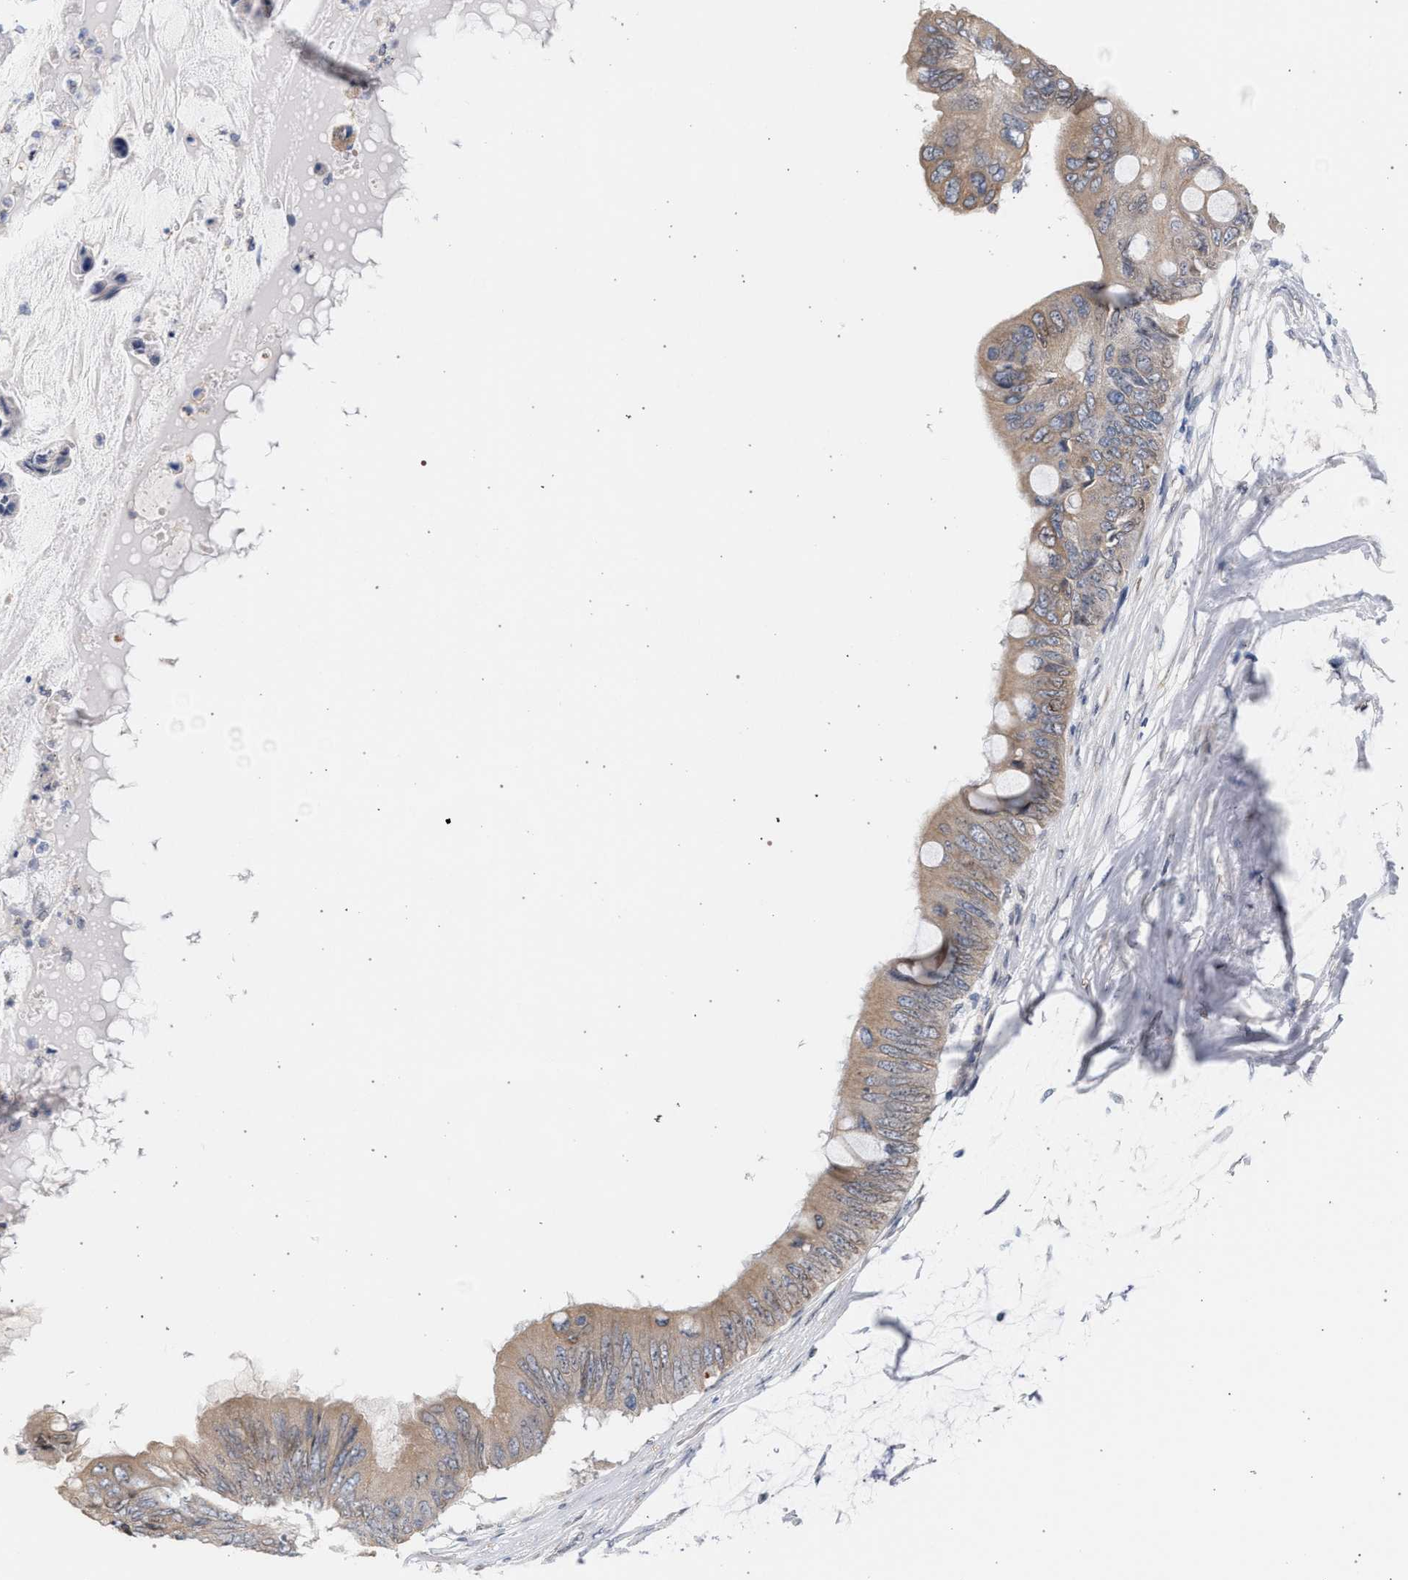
{"staining": {"intensity": "weak", "quantity": ">75%", "location": "cytoplasmic/membranous"}, "tissue": "colorectal cancer", "cell_type": "Tumor cells", "image_type": "cancer", "snomed": [{"axis": "morphology", "description": "Normal tissue, NOS"}, {"axis": "morphology", "description": "Adenocarcinoma, NOS"}, {"axis": "topography", "description": "Rectum"}, {"axis": "topography", "description": "Peripheral nerve tissue"}], "caption": "A brown stain labels weak cytoplasmic/membranous expression of a protein in human adenocarcinoma (colorectal) tumor cells.", "gene": "ARPC5L", "patient": {"sex": "female", "age": 77}}